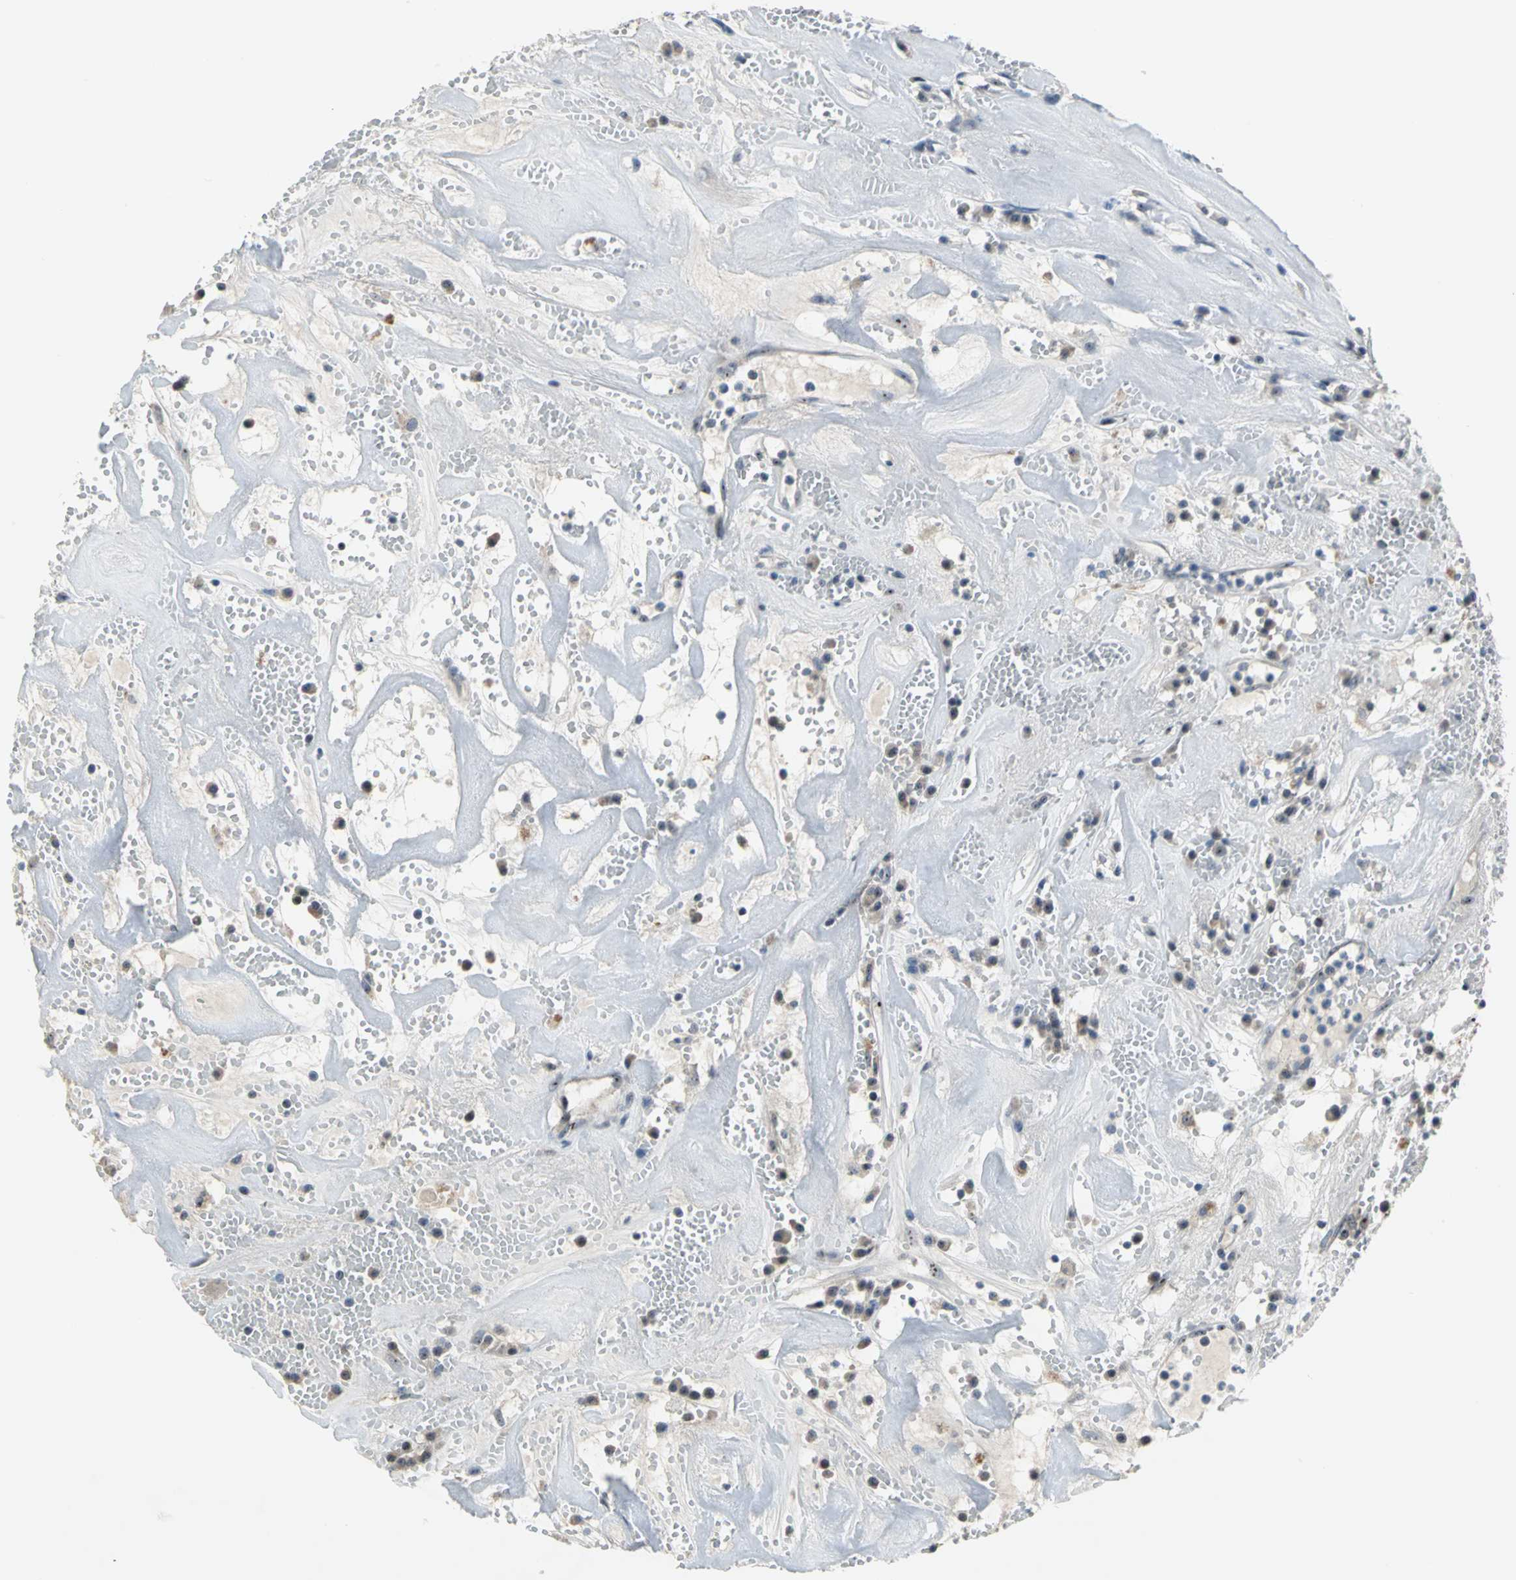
{"staining": {"intensity": "moderate", "quantity": ">75%", "location": "nuclear"}, "tissue": "head and neck cancer", "cell_type": "Tumor cells", "image_type": "cancer", "snomed": [{"axis": "morphology", "description": "Adenocarcinoma, NOS"}, {"axis": "topography", "description": "Salivary gland"}, {"axis": "topography", "description": "Head-Neck"}], "caption": "Protein analysis of head and neck cancer (adenocarcinoma) tissue demonstrates moderate nuclear staining in approximately >75% of tumor cells. (Stains: DAB (3,3'-diaminobenzidine) in brown, nuclei in blue, Microscopy: brightfield microscopy at high magnification).", "gene": "MYBBP1A", "patient": {"sex": "female", "age": 65}}